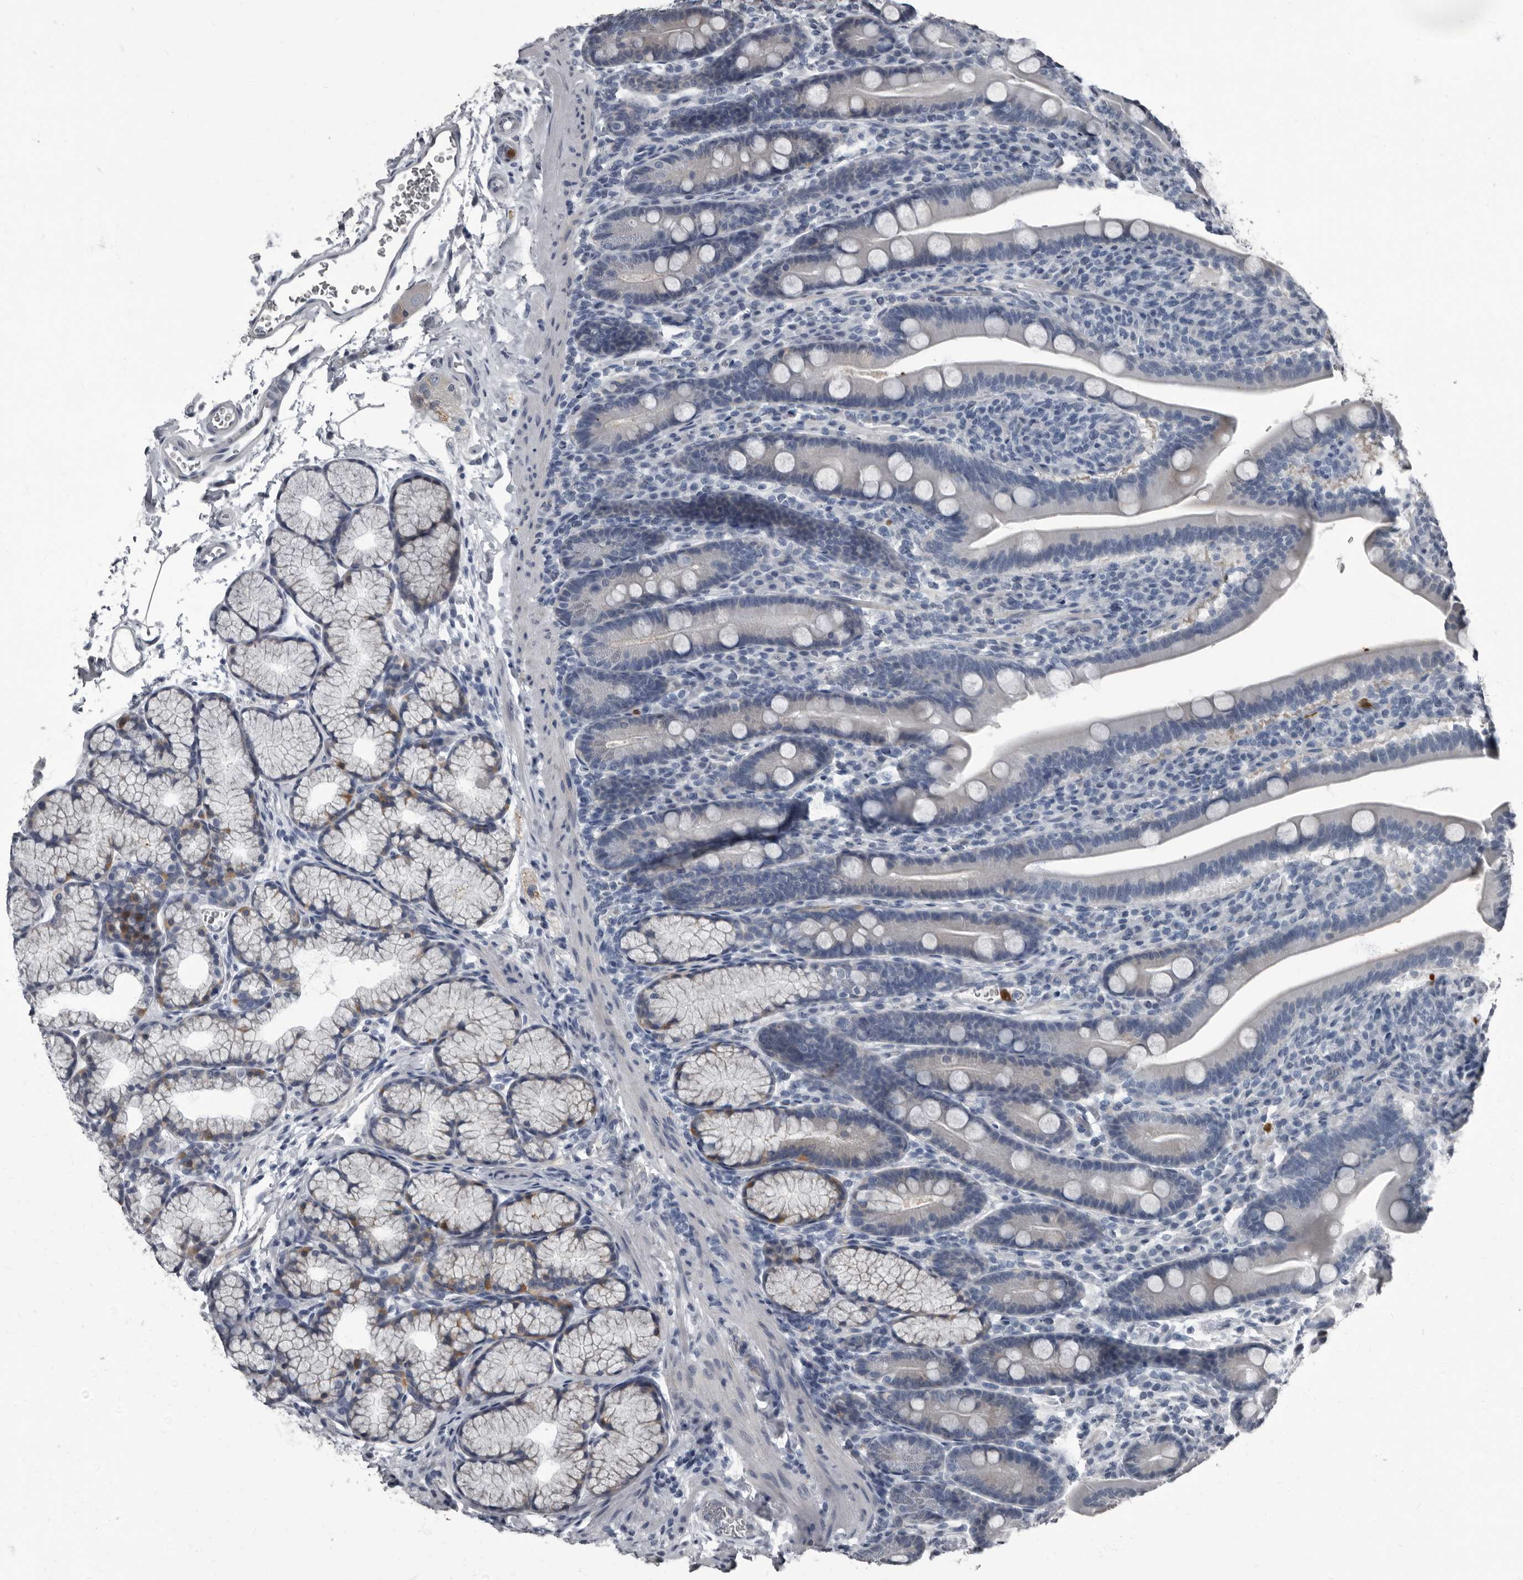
{"staining": {"intensity": "negative", "quantity": "none", "location": "none"}, "tissue": "duodenum", "cell_type": "Glandular cells", "image_type": "normal", "snomed": [{"axis": "morphology", "description": "Normal tissue, NOS"}, {"axis": "topography", "description": "Duodenum"}], "caption": "DAB (3,3'-diaminobenzidine) immunohistochemical staining of unremarkable duodenum displays no significant expression in glandular cells.", "gene": "TPD52L1", "patient": {"sex": "male", "age": 35}}